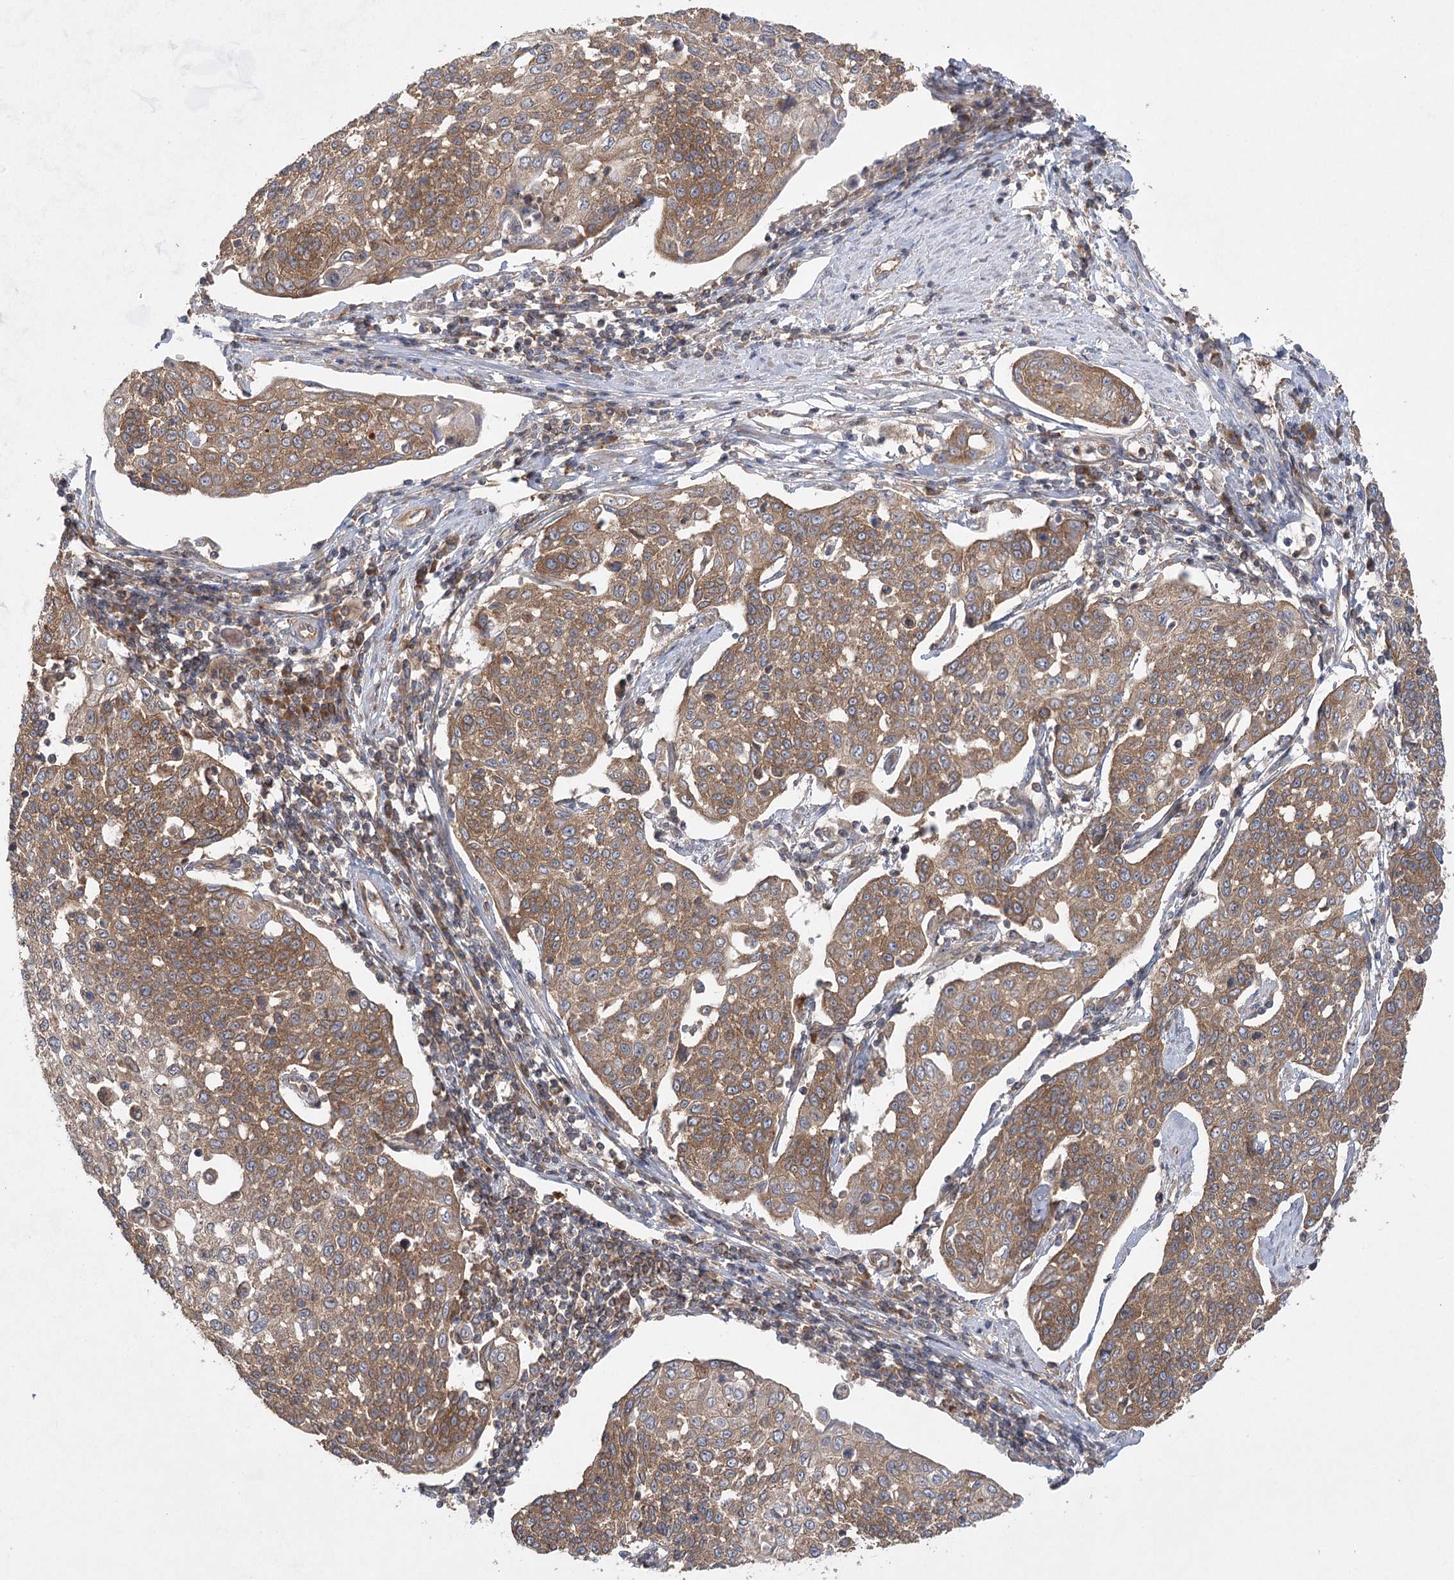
{"staining": {"intensity": "moderate", "quantity": ">75%", "location": "cytoplasmic/membranous"}, "tissue": "cervical cancer", "cell_type": "Tumor cells", "image_type": "cancer", "snomed": [{"axis": "morphology", "description": "Squamous cell carcinoma, NOS"}, {"axis": "topography", "description": "Cervix"}], "caption": "Brown immunohistochemical staining in human squamous cell carcinoma (cervical) exhibits moderate cytoplasmic/membranous positivity in about >75% of tumor cells. (IHC, brightfield microscopy, high magnification).", "gene": "EIF3A", "patient": {"sex": "female", "age": 34}}